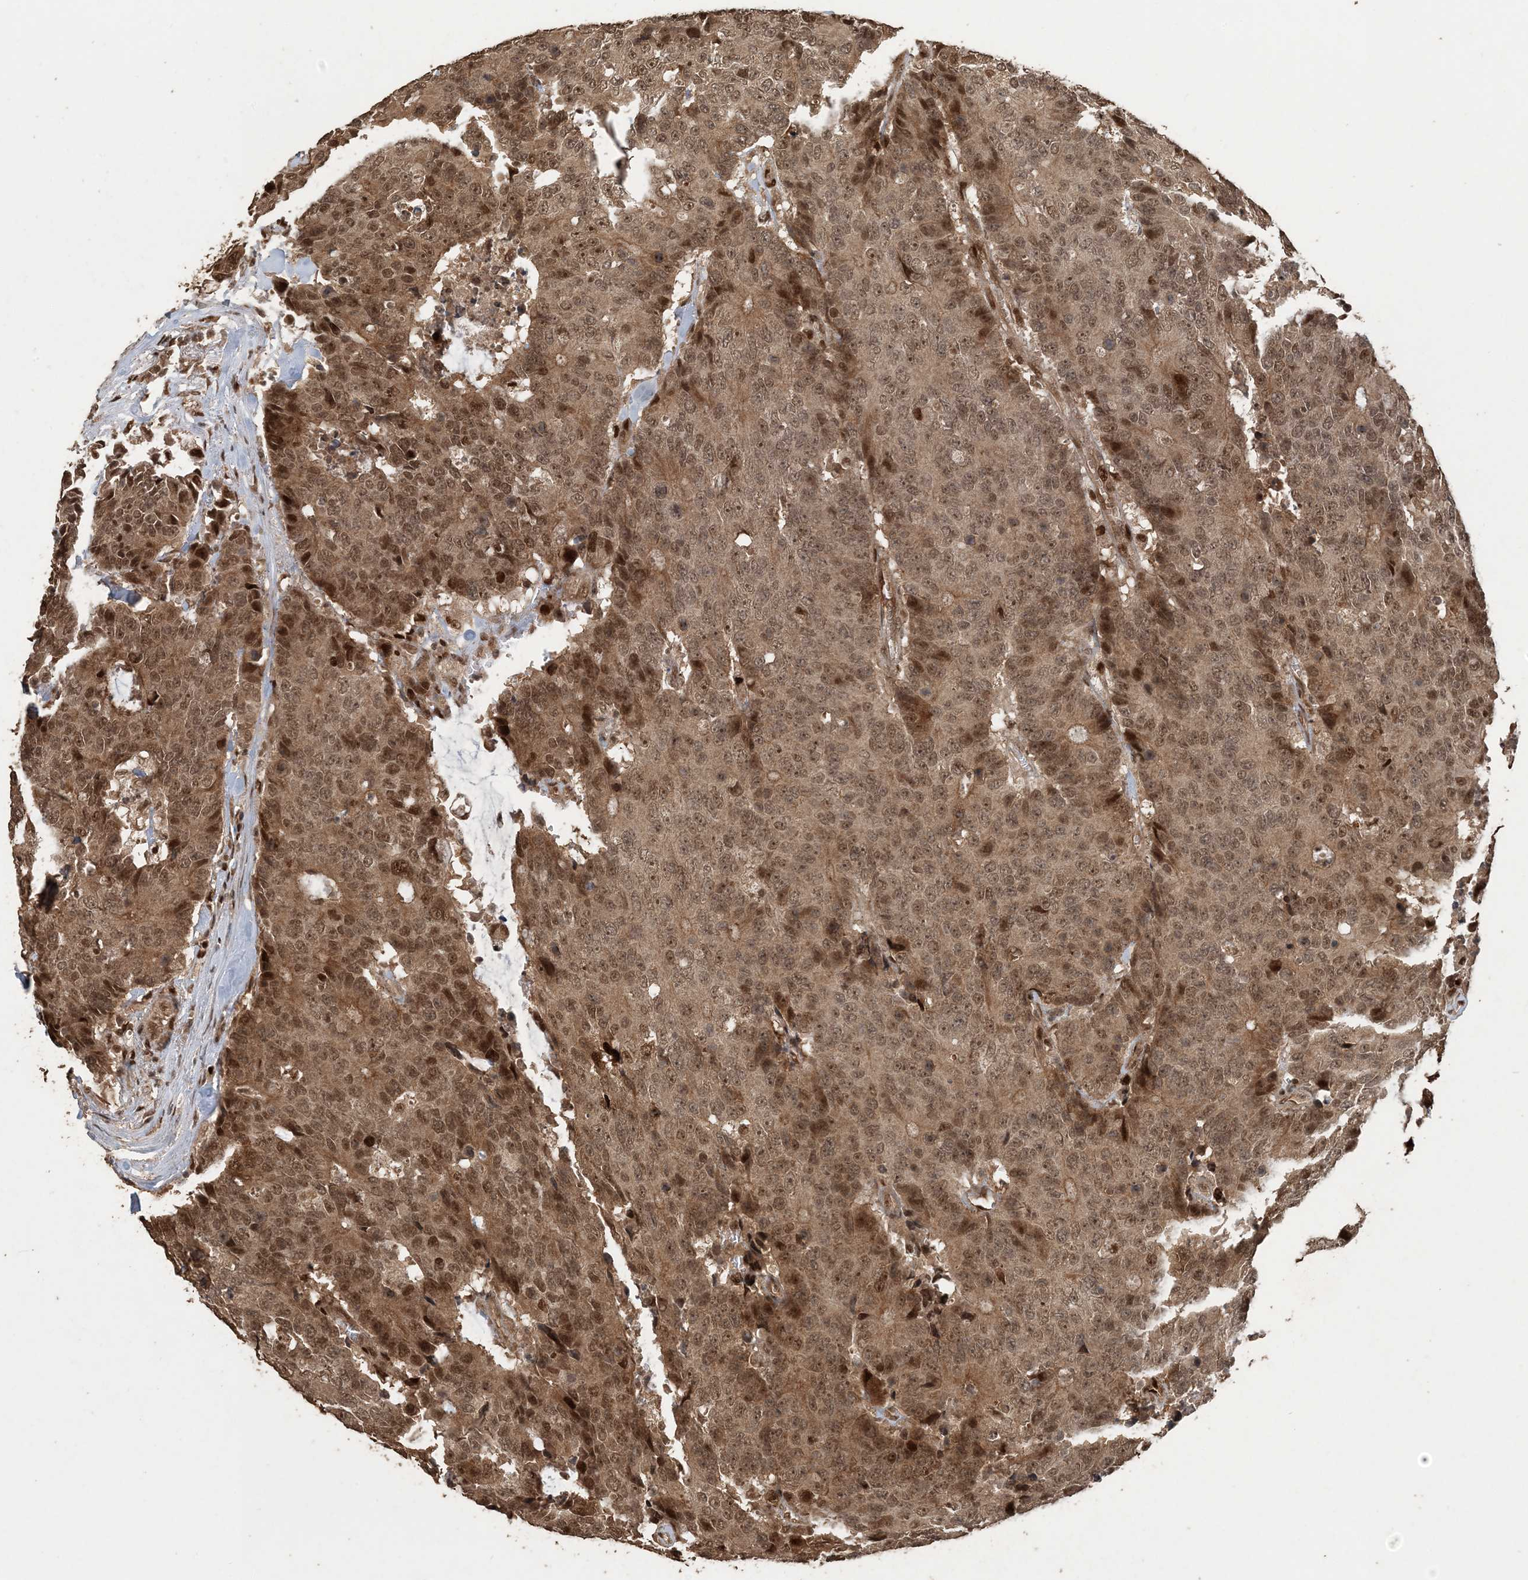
{"staining": {"intensity": "moderate", "quantity": ">75%", "location": "cytoplasmic/membranous,nuclear"}, "tissue": "colorectal cancer", "cell_type": "Tumor cells", "image_type": "cancer", "snomed": [{"axis": "morphology", "description": "Adenocarcinoma, NOS"}, {"axis": "topography", "description": "Colon"}], "caption": "Adenocarcinoma (colorectal) stained with a protein marker demonstrates moderate staining in tumor cells.", "gene": "ATP13A2", "patient": {"sex": "female", "age": 86}}